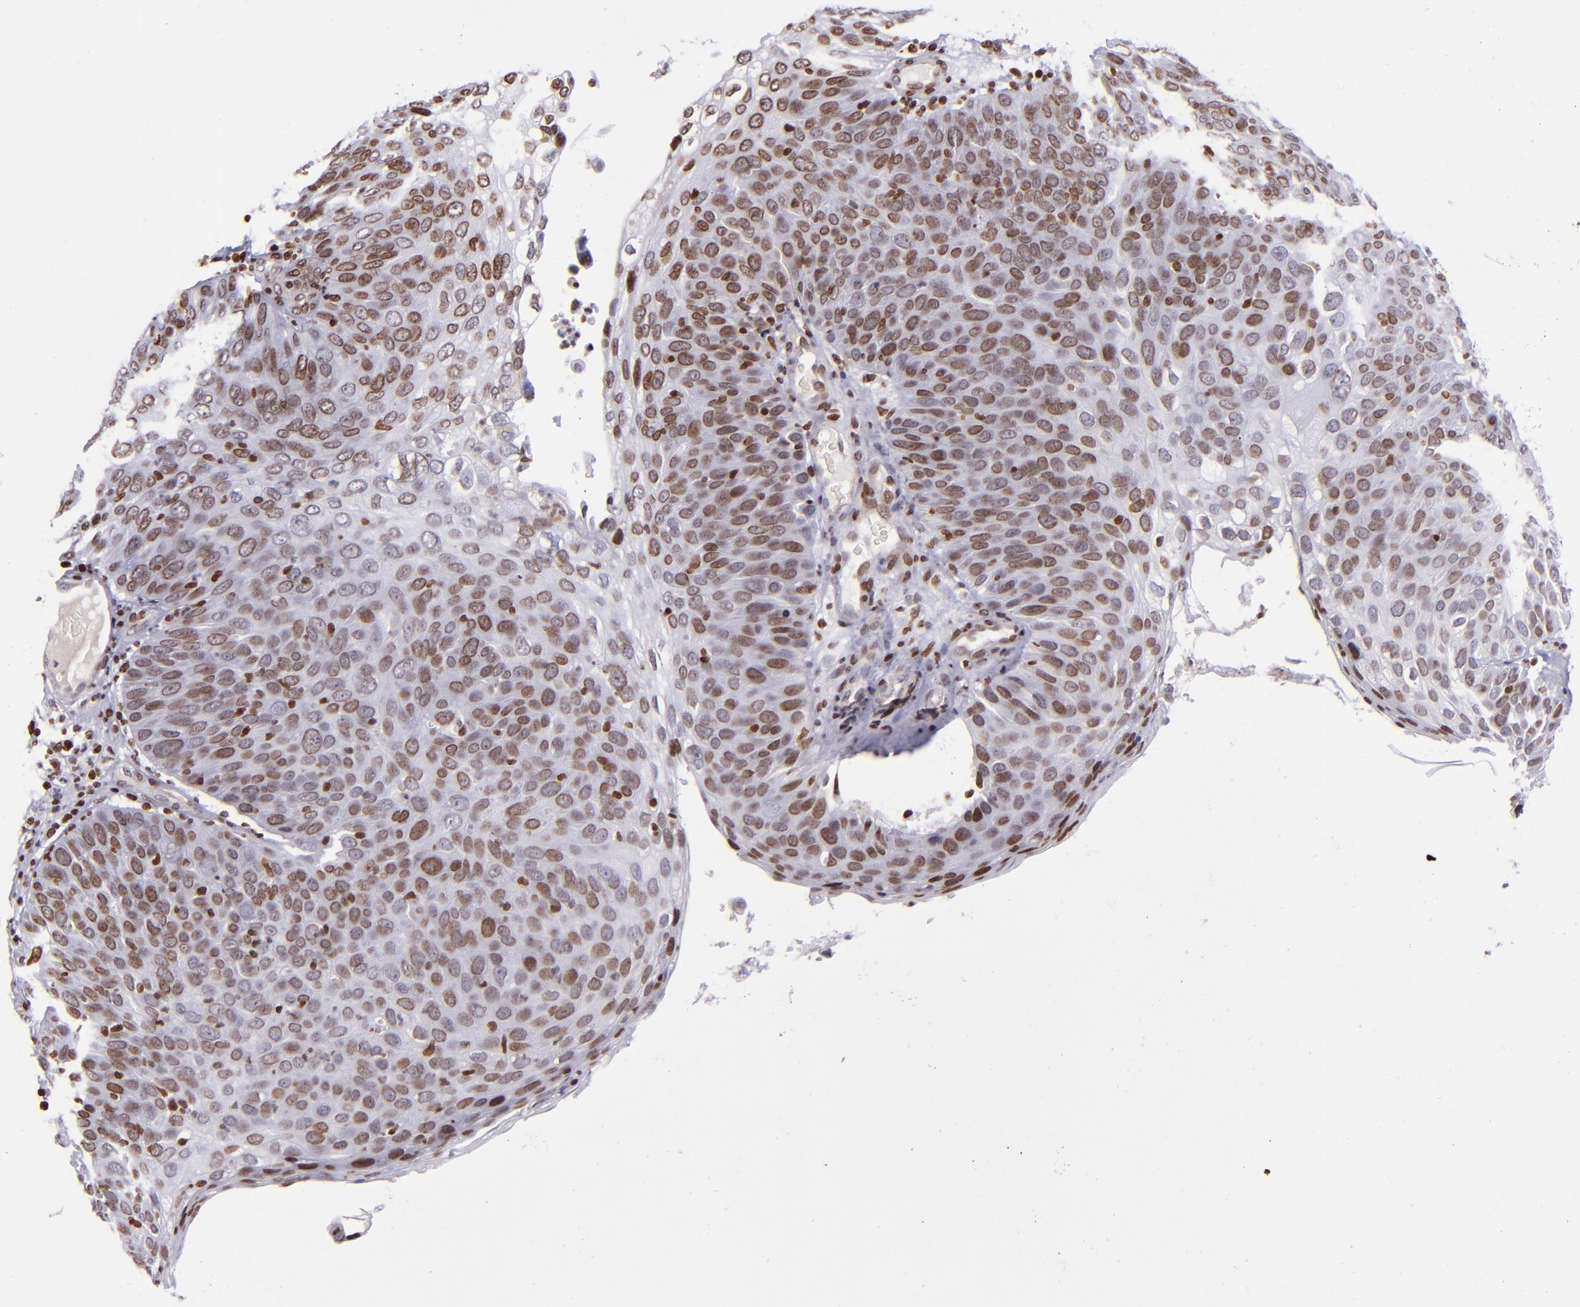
{"staining": {"intensity": "moderate", "quantity": ">75%", "location": "nuclear"}, "tissue": "skin cancer", "cell_type": "Tumor cells", "image_type": "cancer", "snomed": [{"axis": "morphology", "description": "Squamous cell carcinoma, NOS"}, {"axis": "topography", "description": "Skin"}], "caption": "An immunohistochemistry micrograph of neoplastic tissue is shown. Protein staining in brown highlights moderate nuclear positivity in skin cancer within tumor cells.", "gene": "CDKL5", "patient": {"sex": "male", "age": 87}}